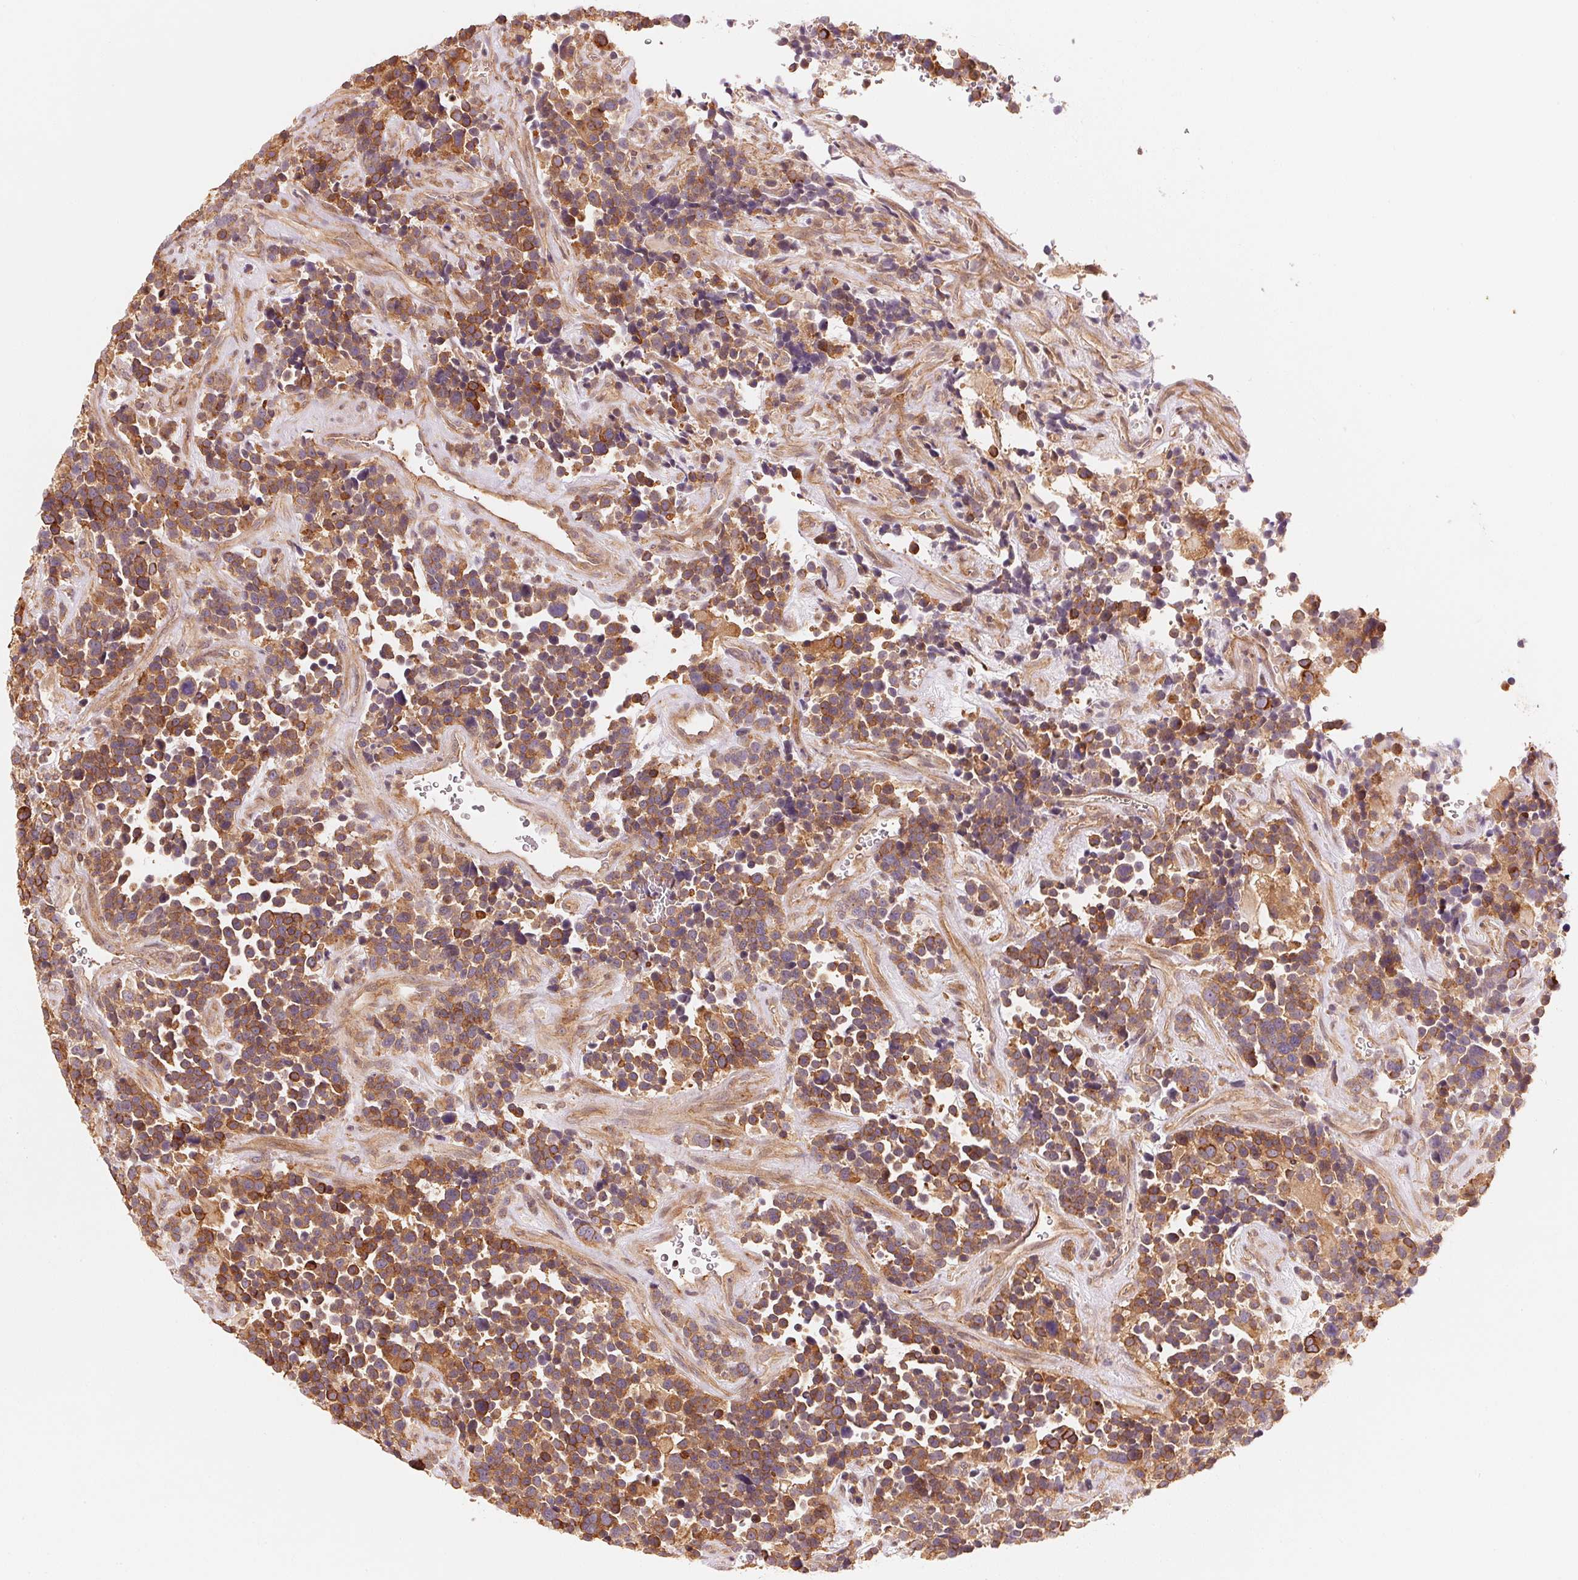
{"staining": {"intensity": "moderate", "quantity": ">75%", "location": "cytoplasmic/membranous"}, "tissue": "glioma", "cell_type": "Tumor cells", "image_type": "cancer", "snomed": [{"axis": "morphology", "description": "Glioma, malignant, High grade"}, {"axis": "topography", "description": "Brain"}], "caption": "A brown stain labels moderate cytoplasmic/membranous expression of a protein in glioma tumor cells. The staining is performed using DAB (3,3'-diaminobenzidine) brown chromogen to label protein expression. The nuclei are counter-stained blue using hematoxylin.", "gene": "PRKN", "patient": {"sex": "male", "age": 33}}